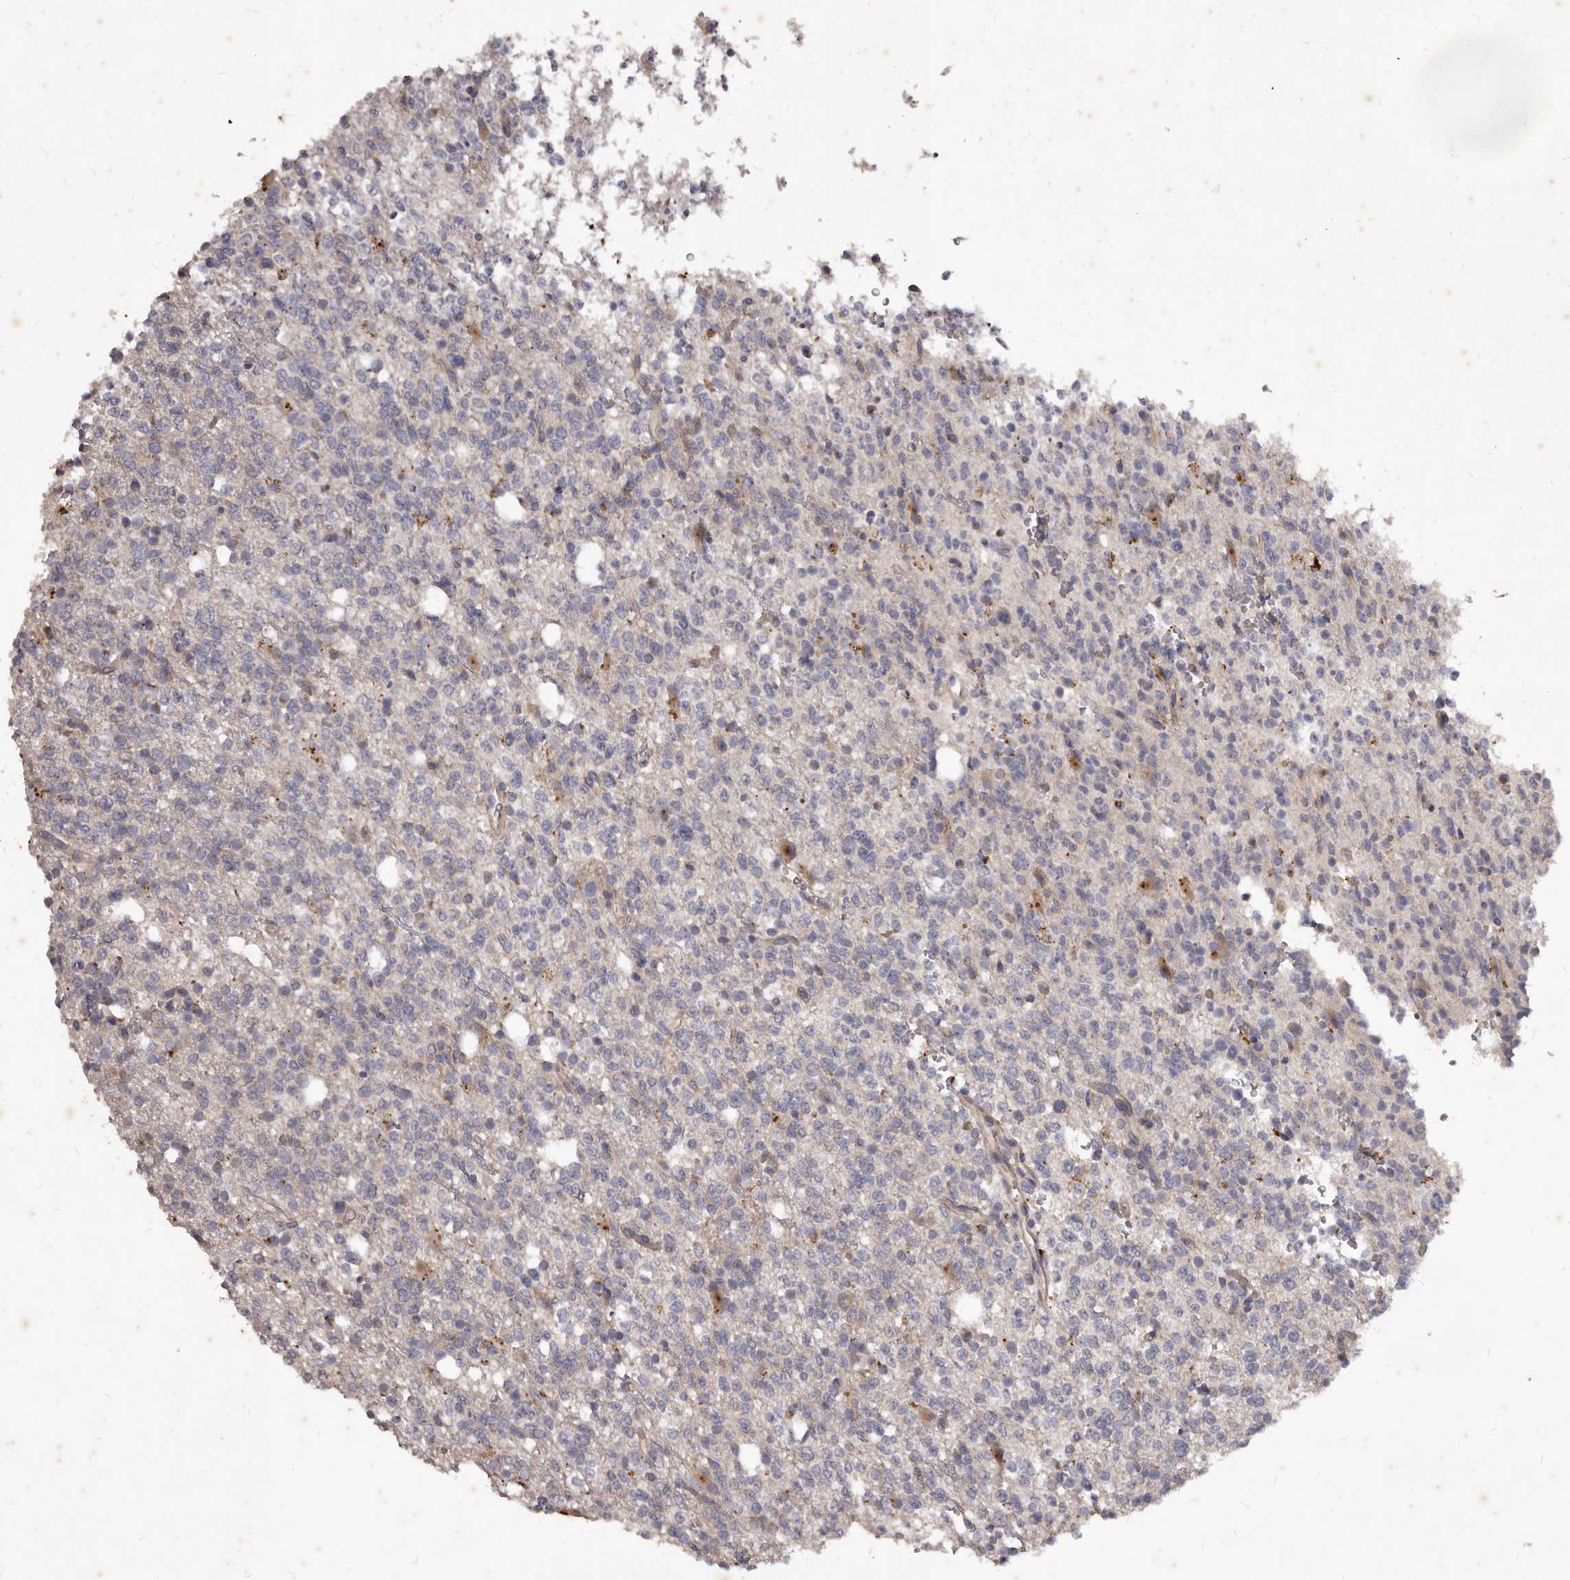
{"staining": {"intensity": "weak", "quantity": "25%-75%", "location": "cytoplasmic/membranous"}, "tissue": "glioma", "cell_type": "Tumor cells", "image_type": "cancer", "snomed": [{"axis": "morphology", "description": "Glioma, malignant, High grade"}, {"axis": "topography", "description": "Brain"}], "caption": "Glioma stained with immunohistochemistry shows weak cytoplasmic/membranous staining in approximately 25%-75% of tumor cells. The protein of interest is stained brown, and the nuclei are stained in blue (DAB (3,3'-diaminobenzidine) IHC with brightfield microscopy, high magnification).", "gene": "GPRC5C", "patient": {"sex": "female", "age": 62}}